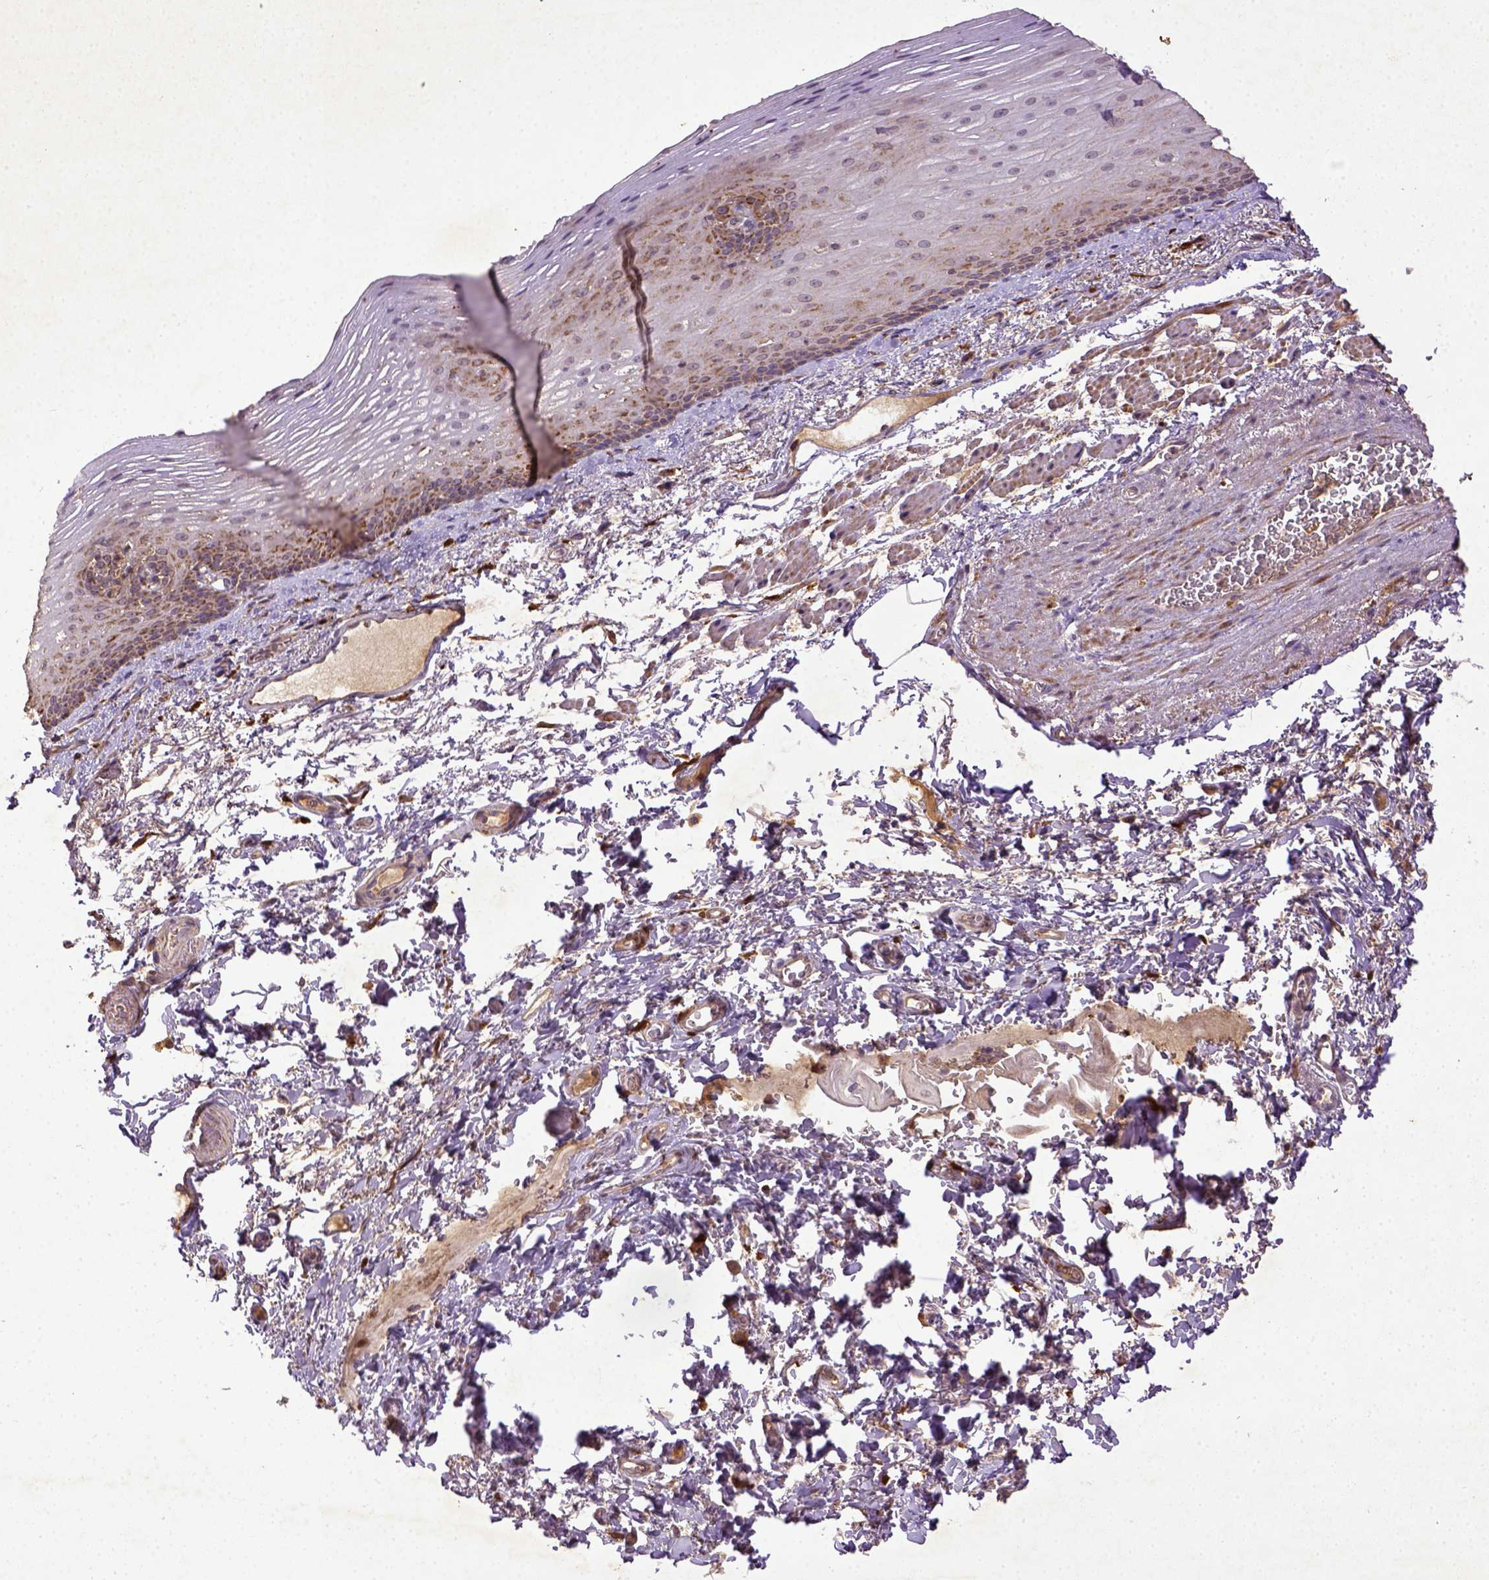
{"staining": {"intensity": "moderate", "quantity": "25%-75%", "location": "cytoplasmic/membranous"}, "tissue": "esophagus", "cell_type": "Squamous epithelial cells", "image_type": "normal", "snomed": [{"axis": "morphology", "description": "Normal tissue, NOS"}, {"axis": "topography", "description": "Esophagus"}], "caption": "IHC micrograph of benign human esophagus stained for a protein (brown), which reveals medium levels of moderate cytoplasmic/membranous positivity in approximately 25%-75% of squamous epithelial cells.", "gene": "MT", "patient": {"sex": "male", "age": 76}}